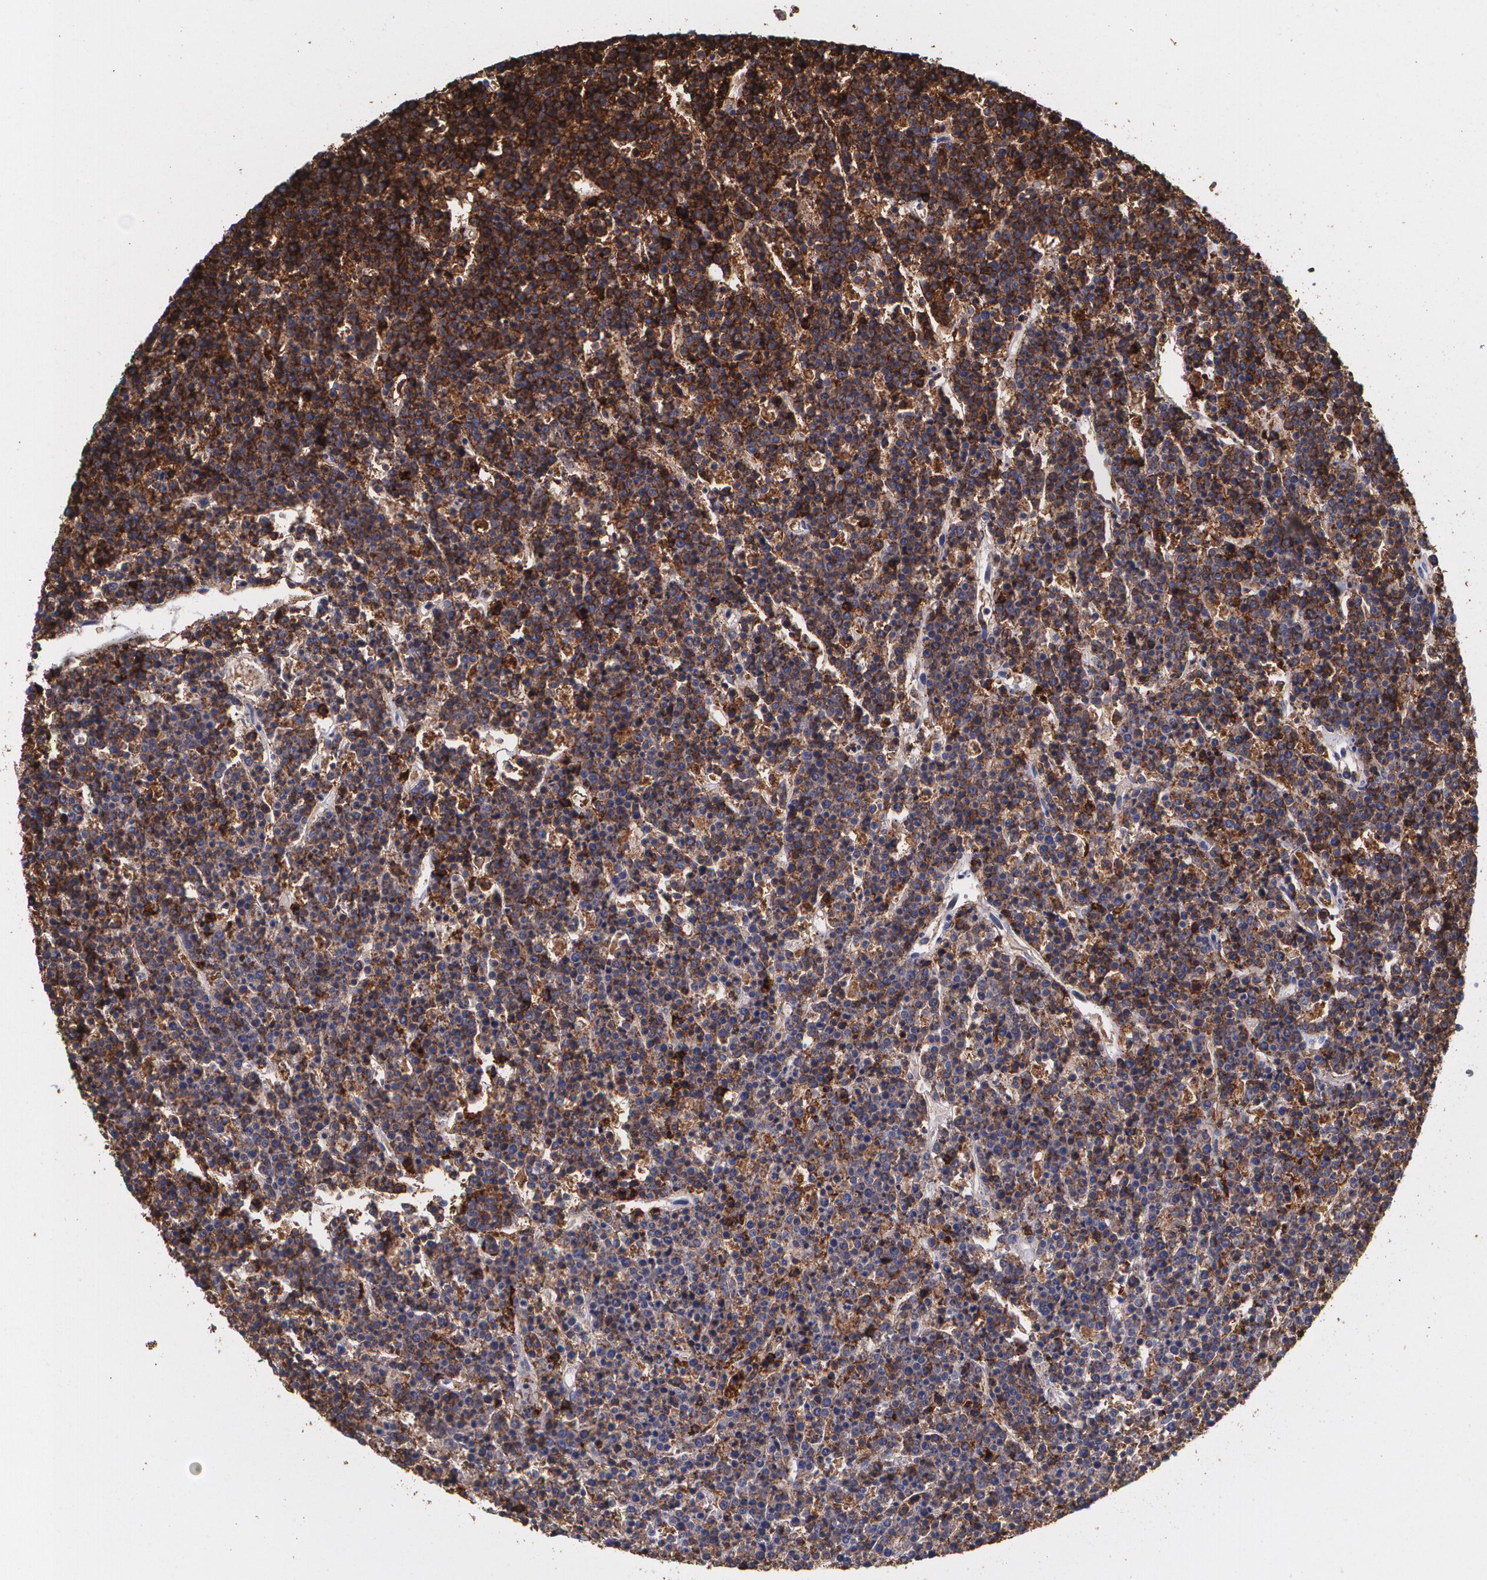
{"staining": {"intensity": "moderate", "quantity": "25%-75%", "location": "cytoplasmic/membranous"}, "tissue": "lymphoma", "cell_type": "Tumor cells", "image_type": "cancer", "snomed": [{"axis": "morphology", "description": "Malignant lymphoma, non-Hodgkin's type, High grade"}, {"axis": "topography", "description": "Ovary"}], "caption": "Immunohistochemical staining of human lymphoma exhibits moderate cytoplasmic/membranous protein positivity in about 25%-75% of tumor cells.", "gene": "HLA-DRA", "patient": {"sex": "female", "age": 56}}